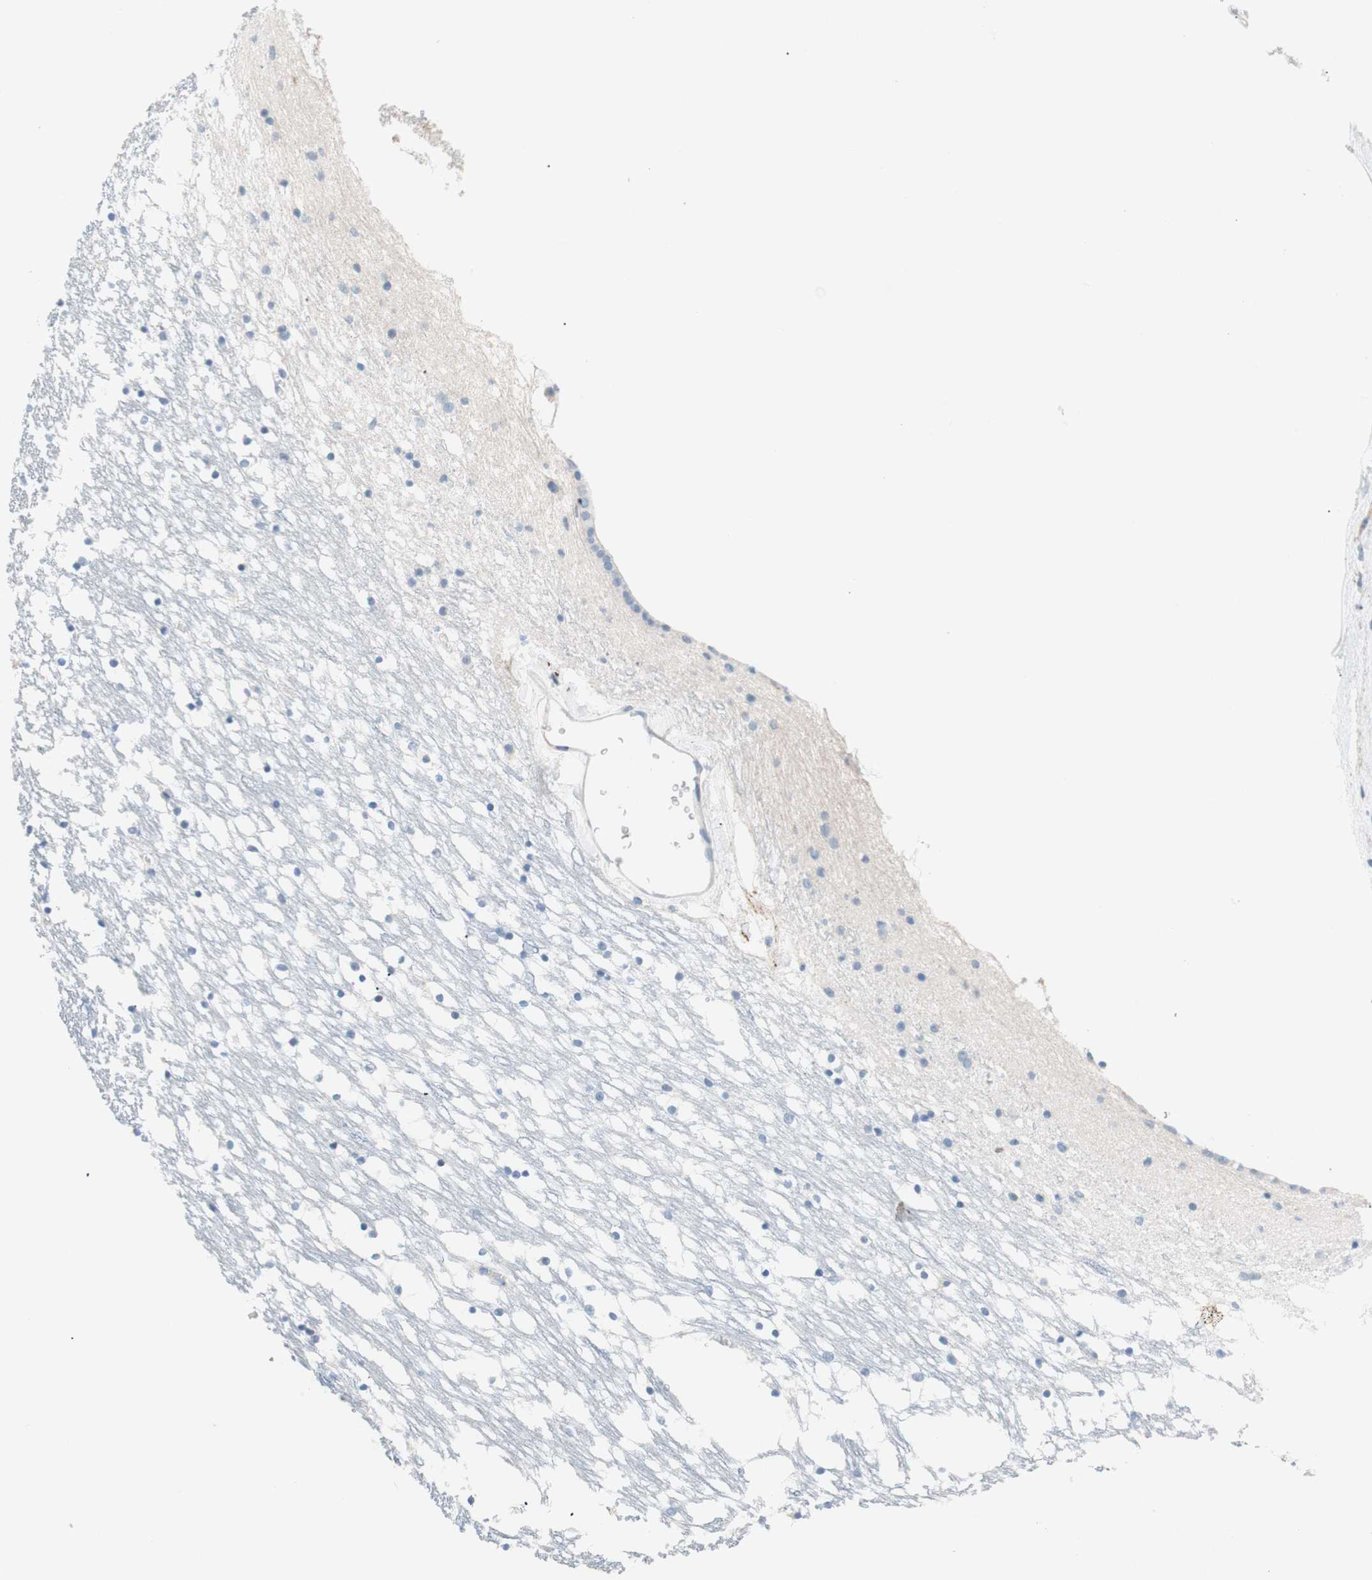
{"staining": {"intensity": "negative", "quantity": "none", "location": "none"}, "tissue": "caudate", "cell_type": "Glial cells", "image_type": "normal", "snomed": [{"axis": "morphology", "description": "Normal tissue, NOS"}, {"axis": "topography", "description": "Lateral ventricle wall"}], "caption": "Human caudate stained for a protein using immunohistochemistry shows no staining in glial cells.", "gene": "FOSL1", "patient": {"sex": "male", "age": 45}}